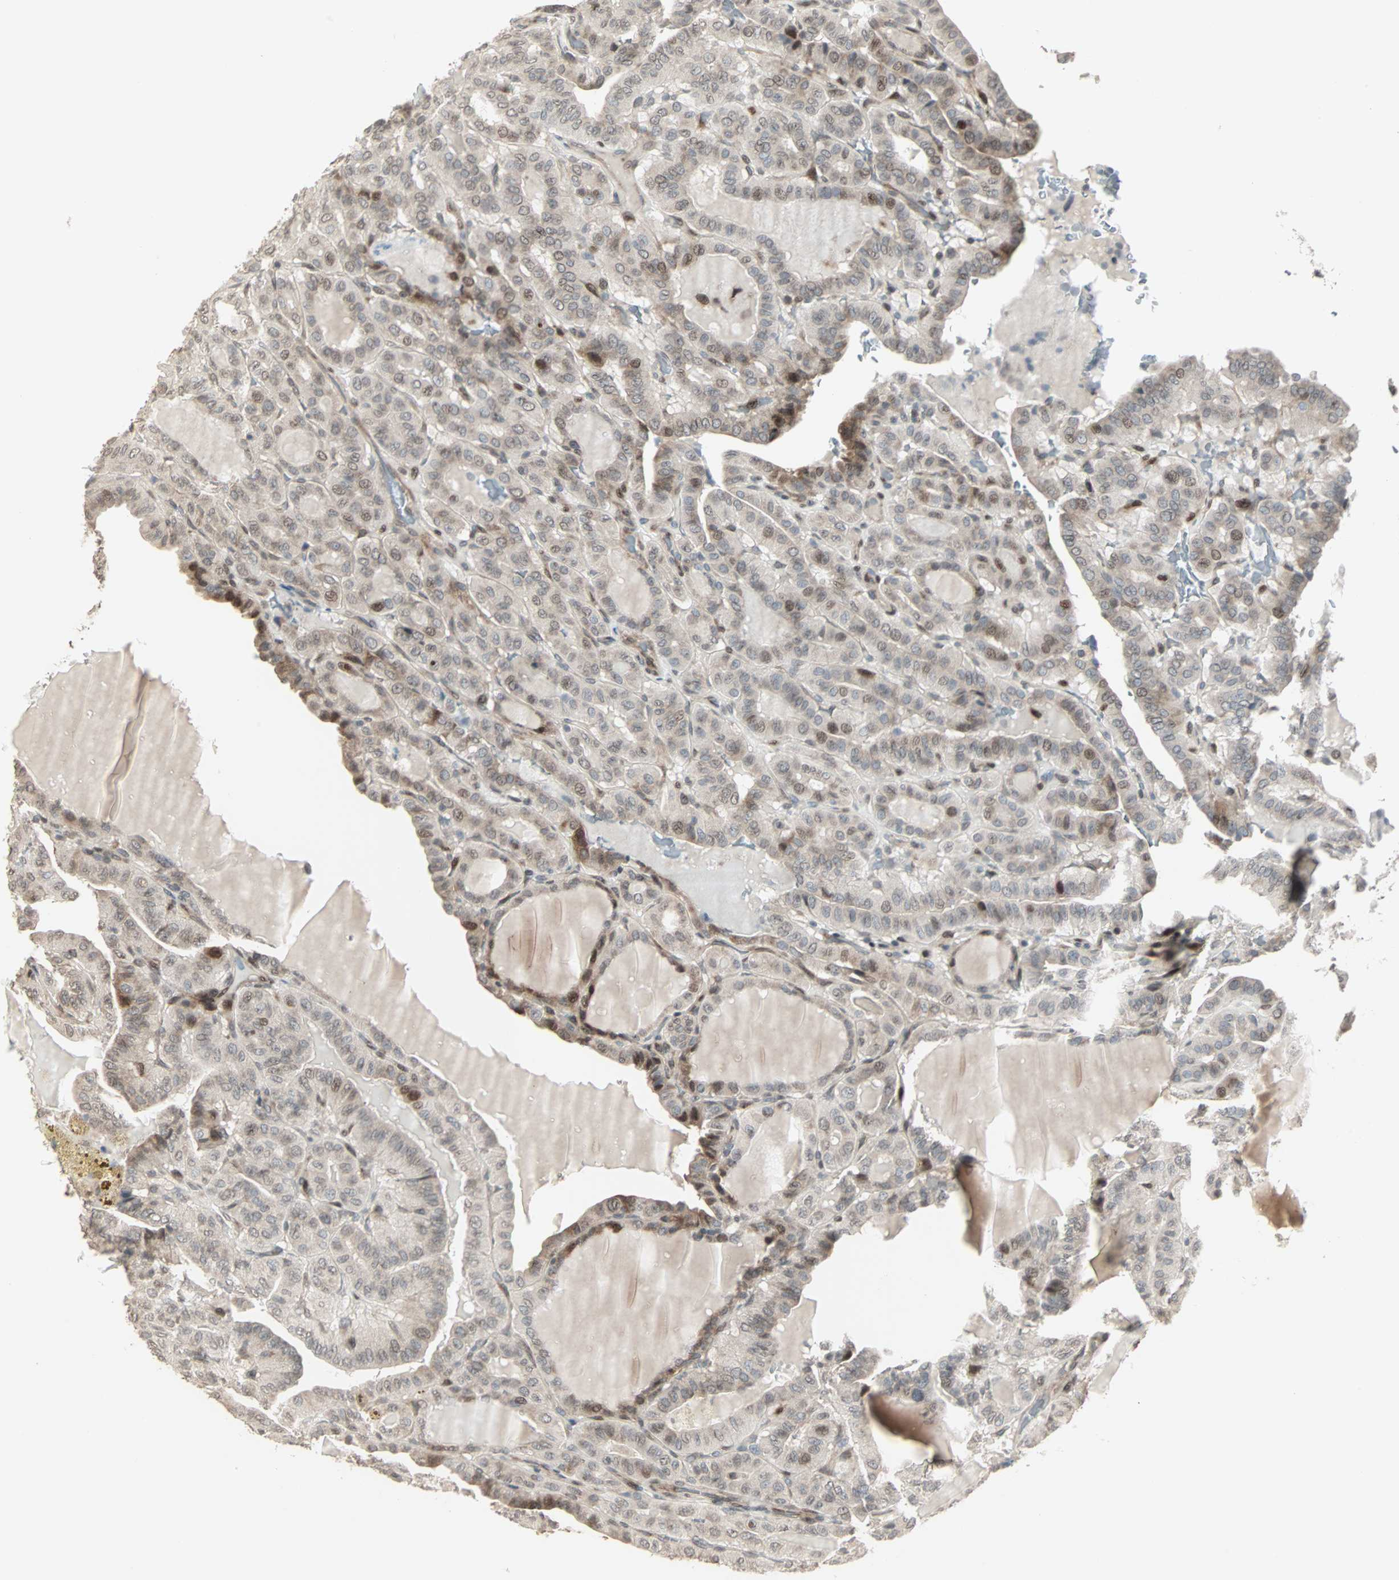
{"staining": {"intensity": "moderate", "quantity": "<25%", "location": "cytoplasmic/membranous,nuclear"}, "tissue": "thyroid cancer", "cell_type": "Tumor cells", "image_type": "cancer", "snomed": [{"axis": "morphology", "description": "Papillary adenocarcinoma, NOS"}, {"axis": "topography", "description": "Thyroid gland"}], "caption": "IHC of thyroid cancer (papillary adenocarcinoma) demonstrates low levels of moderate cytoplasmic/membranous and nuclear expression in about <25% of tumor cells.", "gene": "CBLC", "patient": {"sex": "male", "age": 77}}